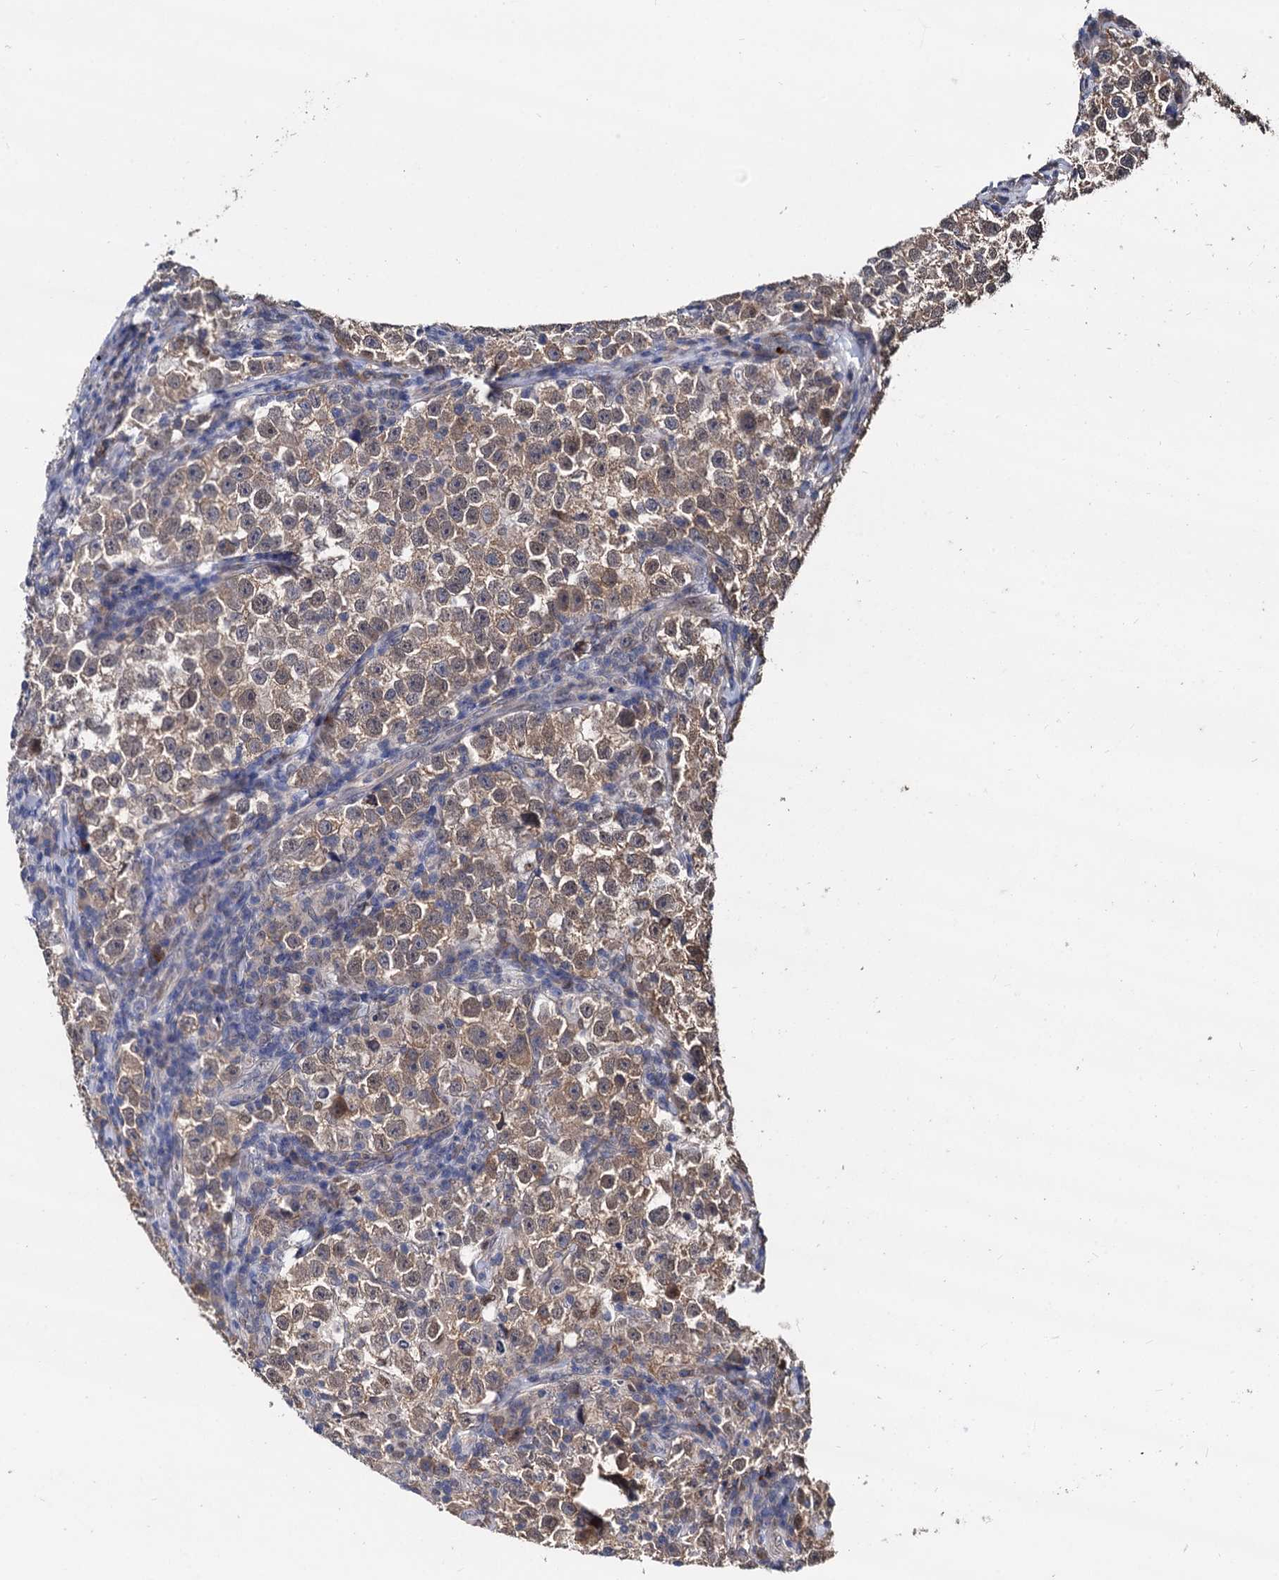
{"staining": {"intensity": "moderate", "quantity": ">75%", "location": "cytoplasmic/membranous"}, "tissue": "testis cancer", "cell_type": "Tumor cells", "image_type": "cancer", "snomed": [{"axis": "morphology", "description": "Normal tissue, NOS"}, {"axis": "morphology", "description": "Seminoma, NOS"}, {"axis": "topography", "description": "Testis"}], "caption": "This is a micrograph of immunohistochemistry staining of seminoma (testis), which shows moderate positivity in the cytoplasmic/membranous of tumor cells.", "gene": "PSMD4", "patient": {"sex": "male", "age": 43}}